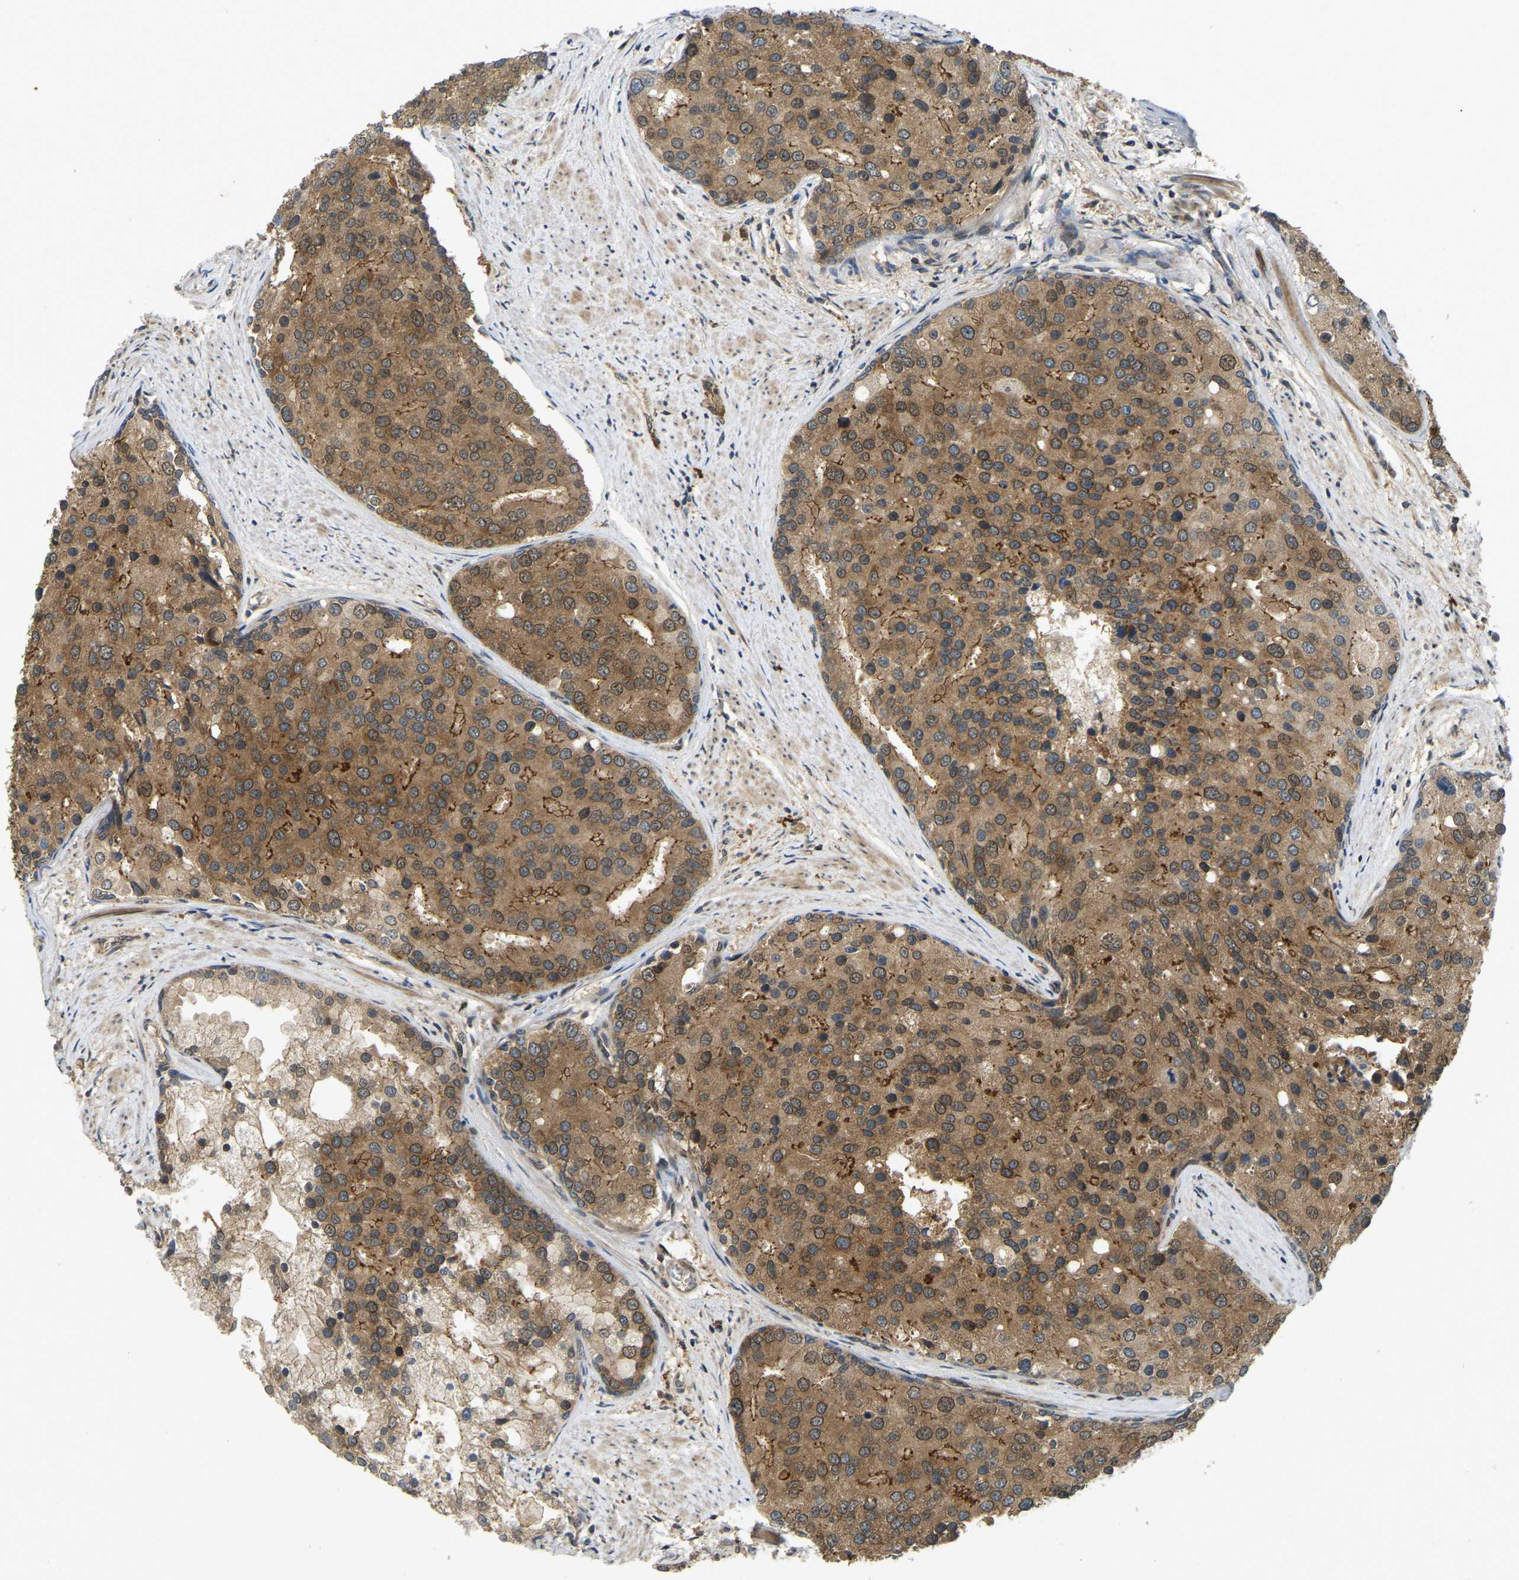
{"staining": {"intensity": "moderate", "quantity": ">75%", "location": "cytoplasmic/membranous,nuclear"}, "tissue": "prostate cancer", "cell_type": "Tumor cells", "image_type": "cancer", "snomed": [{"axis": "morphology", "description": "Adenocarcinoma, High grade"}, {"axis": "topography", "description": "Prostate"}], "caption": "The image reveals immunohistochemical staining of prostate cancer. There is moderate cytoplasmic/membranous and nuclear positivity is identified in about >75% of tumor cells.", "gene": "KIAA1549", "patient": {"sex": "male", "age": 50}}